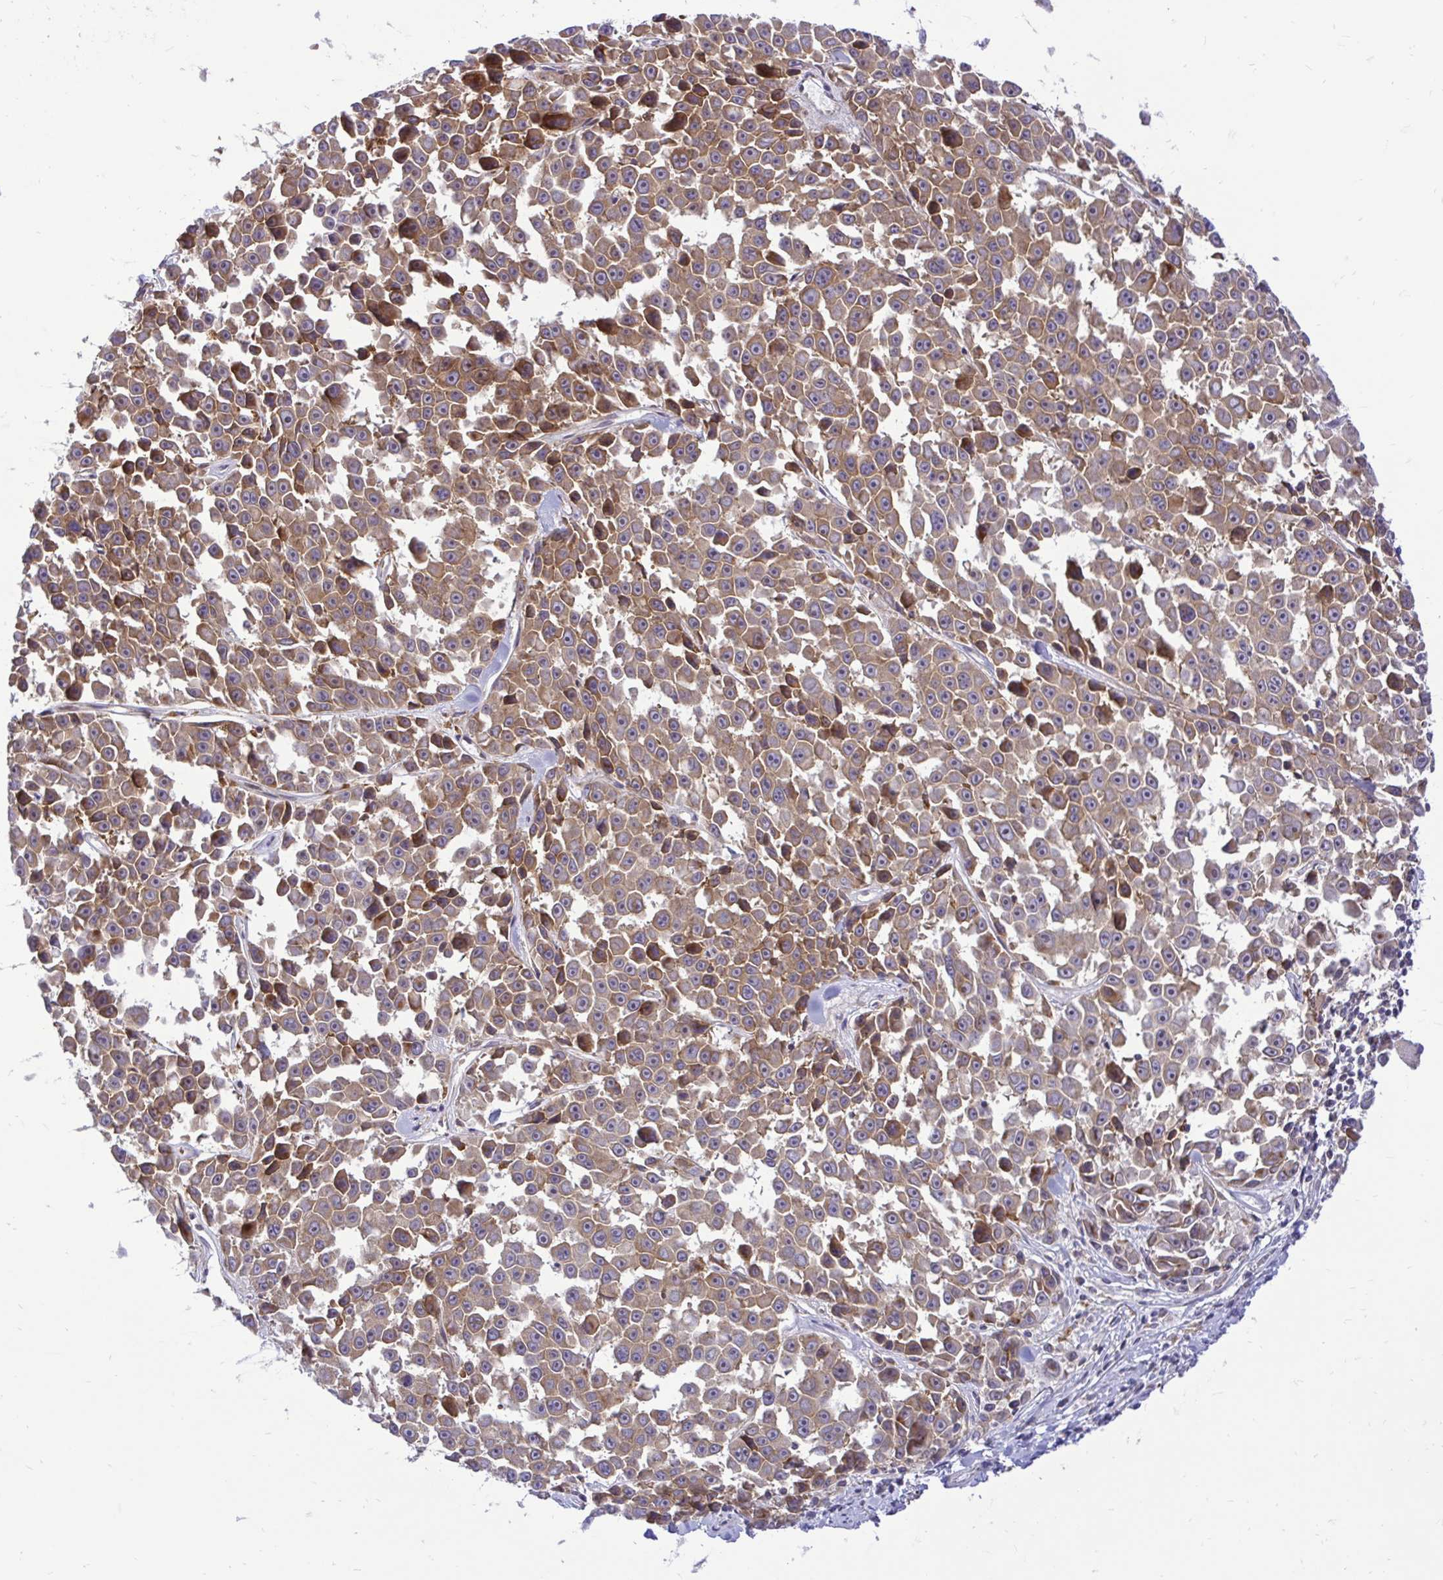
{"staining": {"intensity": "moderate", "quantity": ">75%", "location": "cytoplasmic/membranous"}, "tissue": "melanoma", "cell_type": "Tumor cells", "image_type": "cancer", "snomed": [{"axis": "morphology", "description": "Malignant melanoma, NOS"}, {"axis": "topography", "description": "Skin"}], "caption": "Immunohistochemistry (IHC) photomicrograph of neoplastic tissue: melanoma stained using immunohistochemistry exhibits medium levels of moderate protein expression localized specifically in the cytoplasmic/membranous of tumor cells, appearing as a cytoplasmic/membranous brown color.", "gene": "VTI1B", "patient": {"sex": "female", "age": 66}}